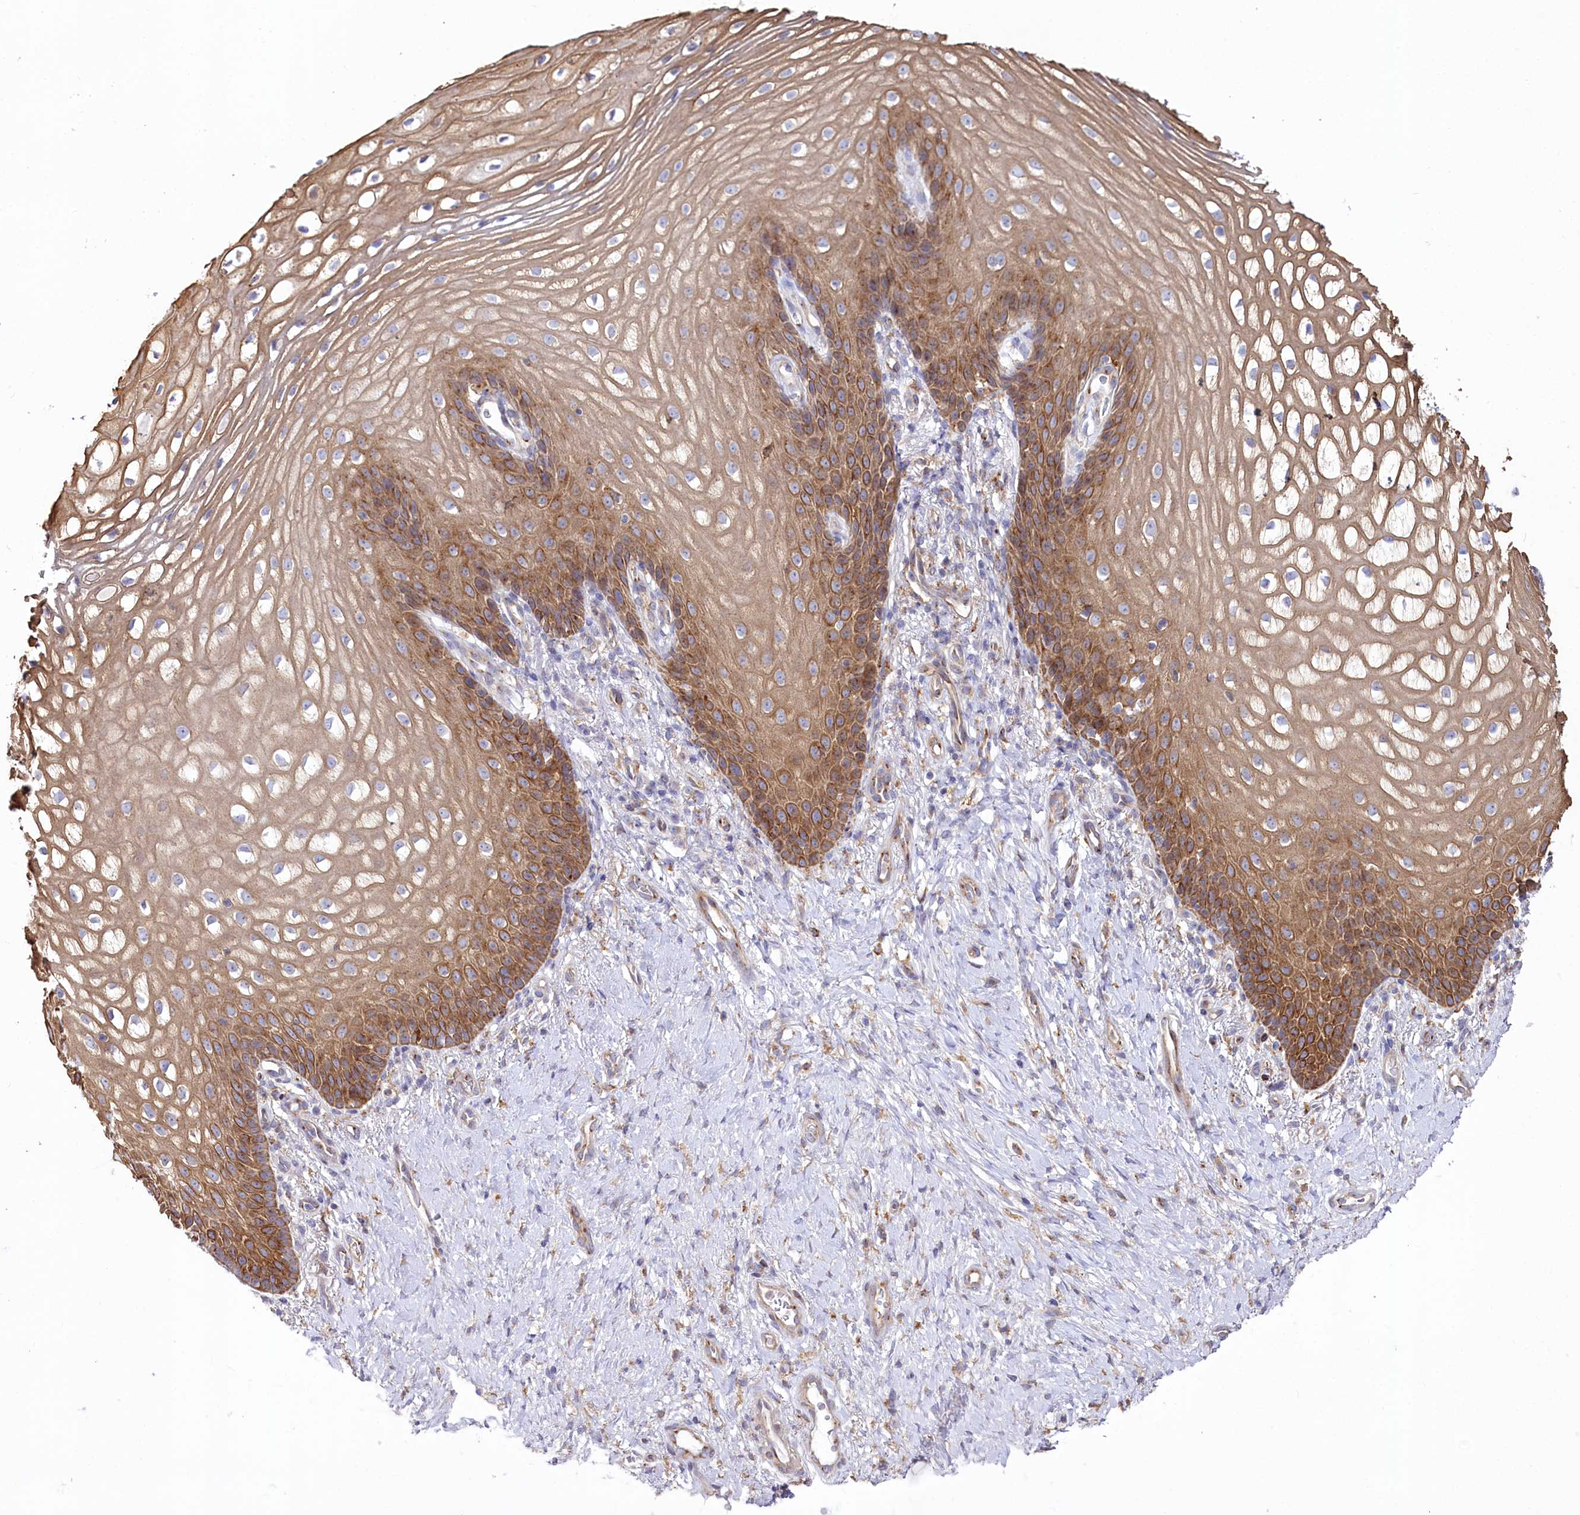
{"staining": {"intensity": "moderate", "quantity": ">75%", "location": "cytoplasmic/membranous"}, "tissue": "vagina", "cell_type": "Squamous epithelial cells", "image_type": "normal", "snomed": [{"axis": "morphology", "description": "Normal tissue, NOS"}, {"axis": "topography", "description": "Vagina"}], "caption": "There is medium levels of moderate cytoplasmic/membranous staining in squamous epithelial cells of benign vagina, as demonstrated by immunohistochemical staining (brown color).", "gene": "STX6", "patient": {"sex": "female", "age": 60}}